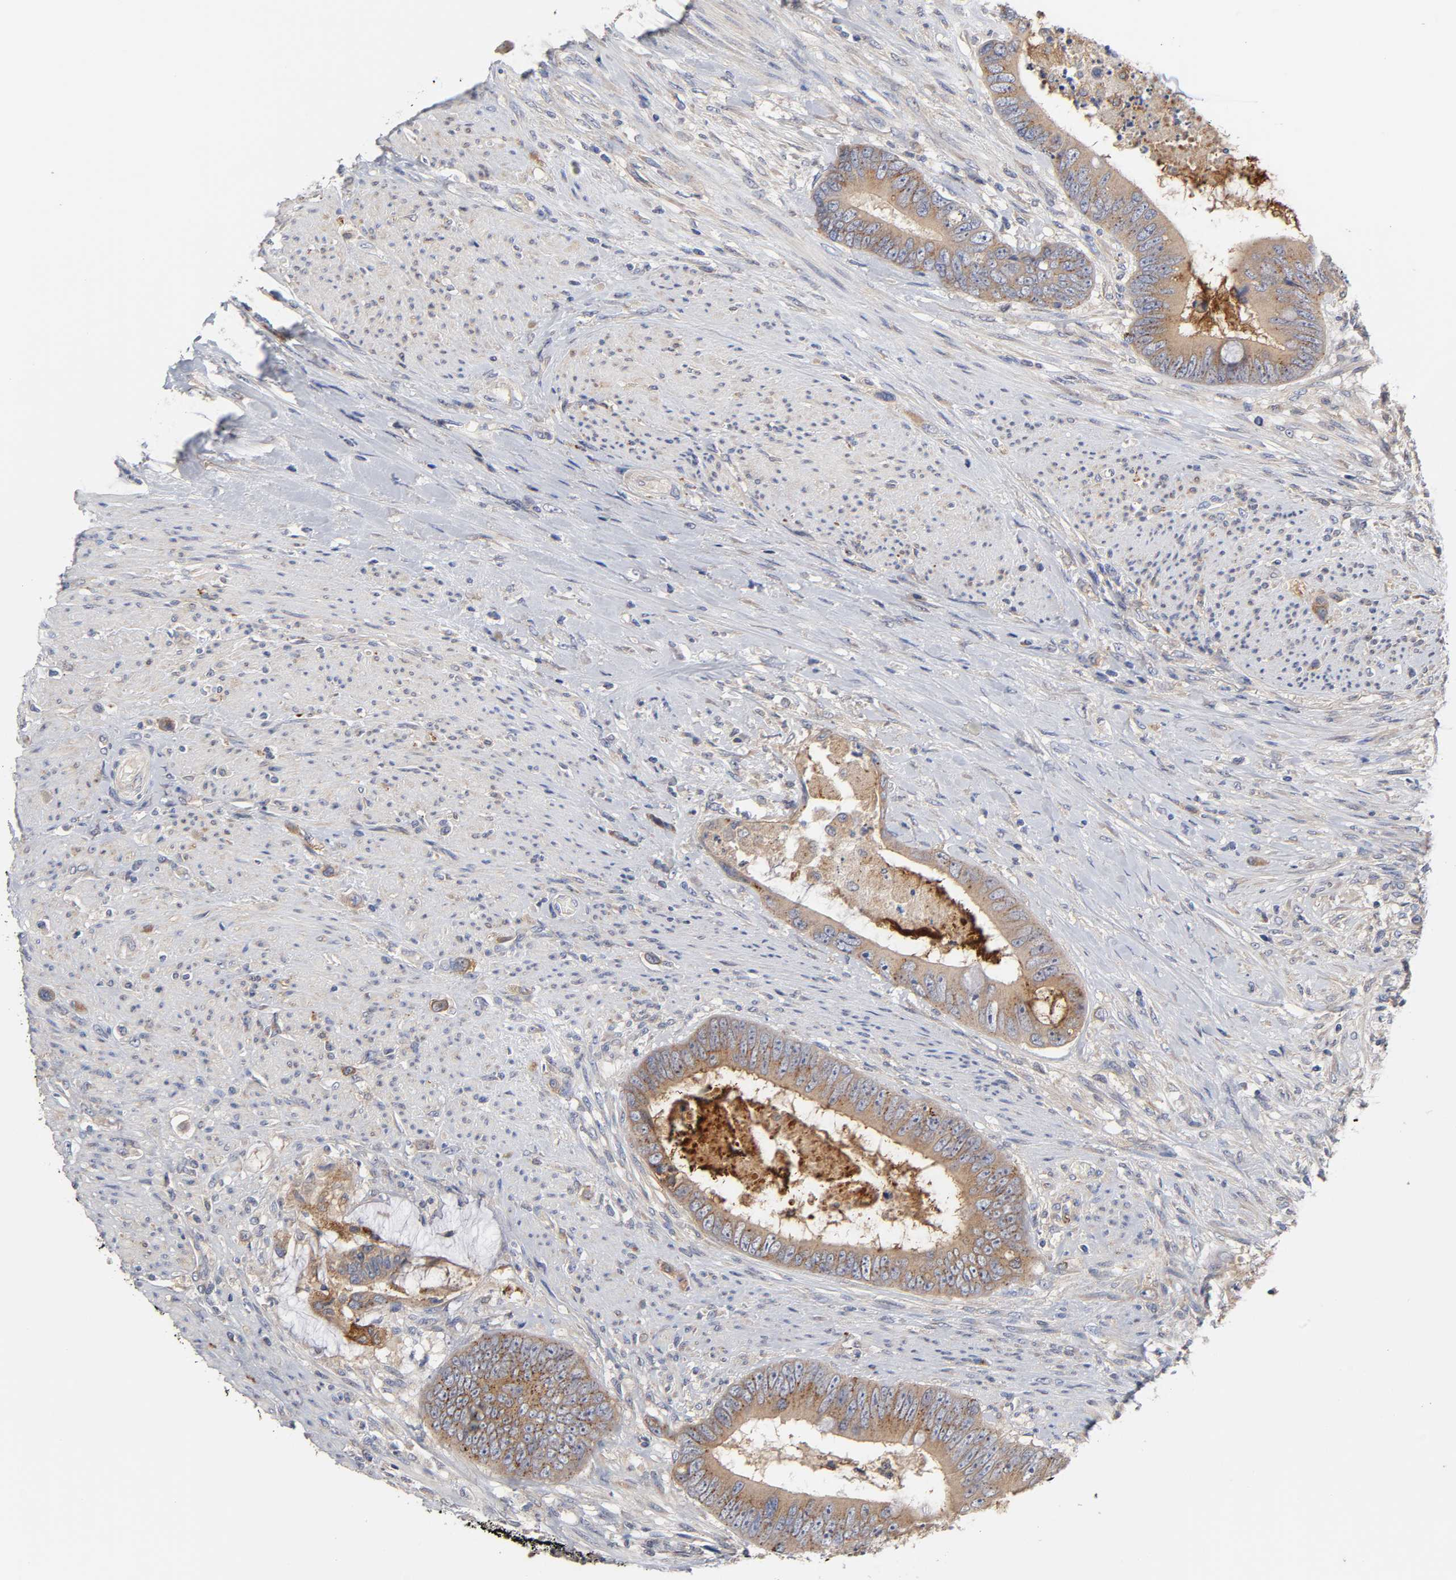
{"staining": {"intensity": "weak", "quantity": ">75%", "location": "cytoplasmic/membranous"}, "tissue": "colorectal cancer", "cell_type": "Tumor cells", "image_type": "cancer", "snomed": [{"axis": "morphology", "description": "Adenocarcinoma, NOS"}, {"axis": "topography", "description": "Rectum"}], "caption": "A low amount of weak cytoplasmic/membranous expression is identified in approximately >75% of tumor cells in adenocarcinoma (colorectal) tissue. (Stains: DAB (3,3'-diaminobenzidine) in brown, nuclei in blue, Microscopy: brightfield microscopy at high magnification).", "gene": "C17orf75", "patient": {"sex": "female", "age": 77}}